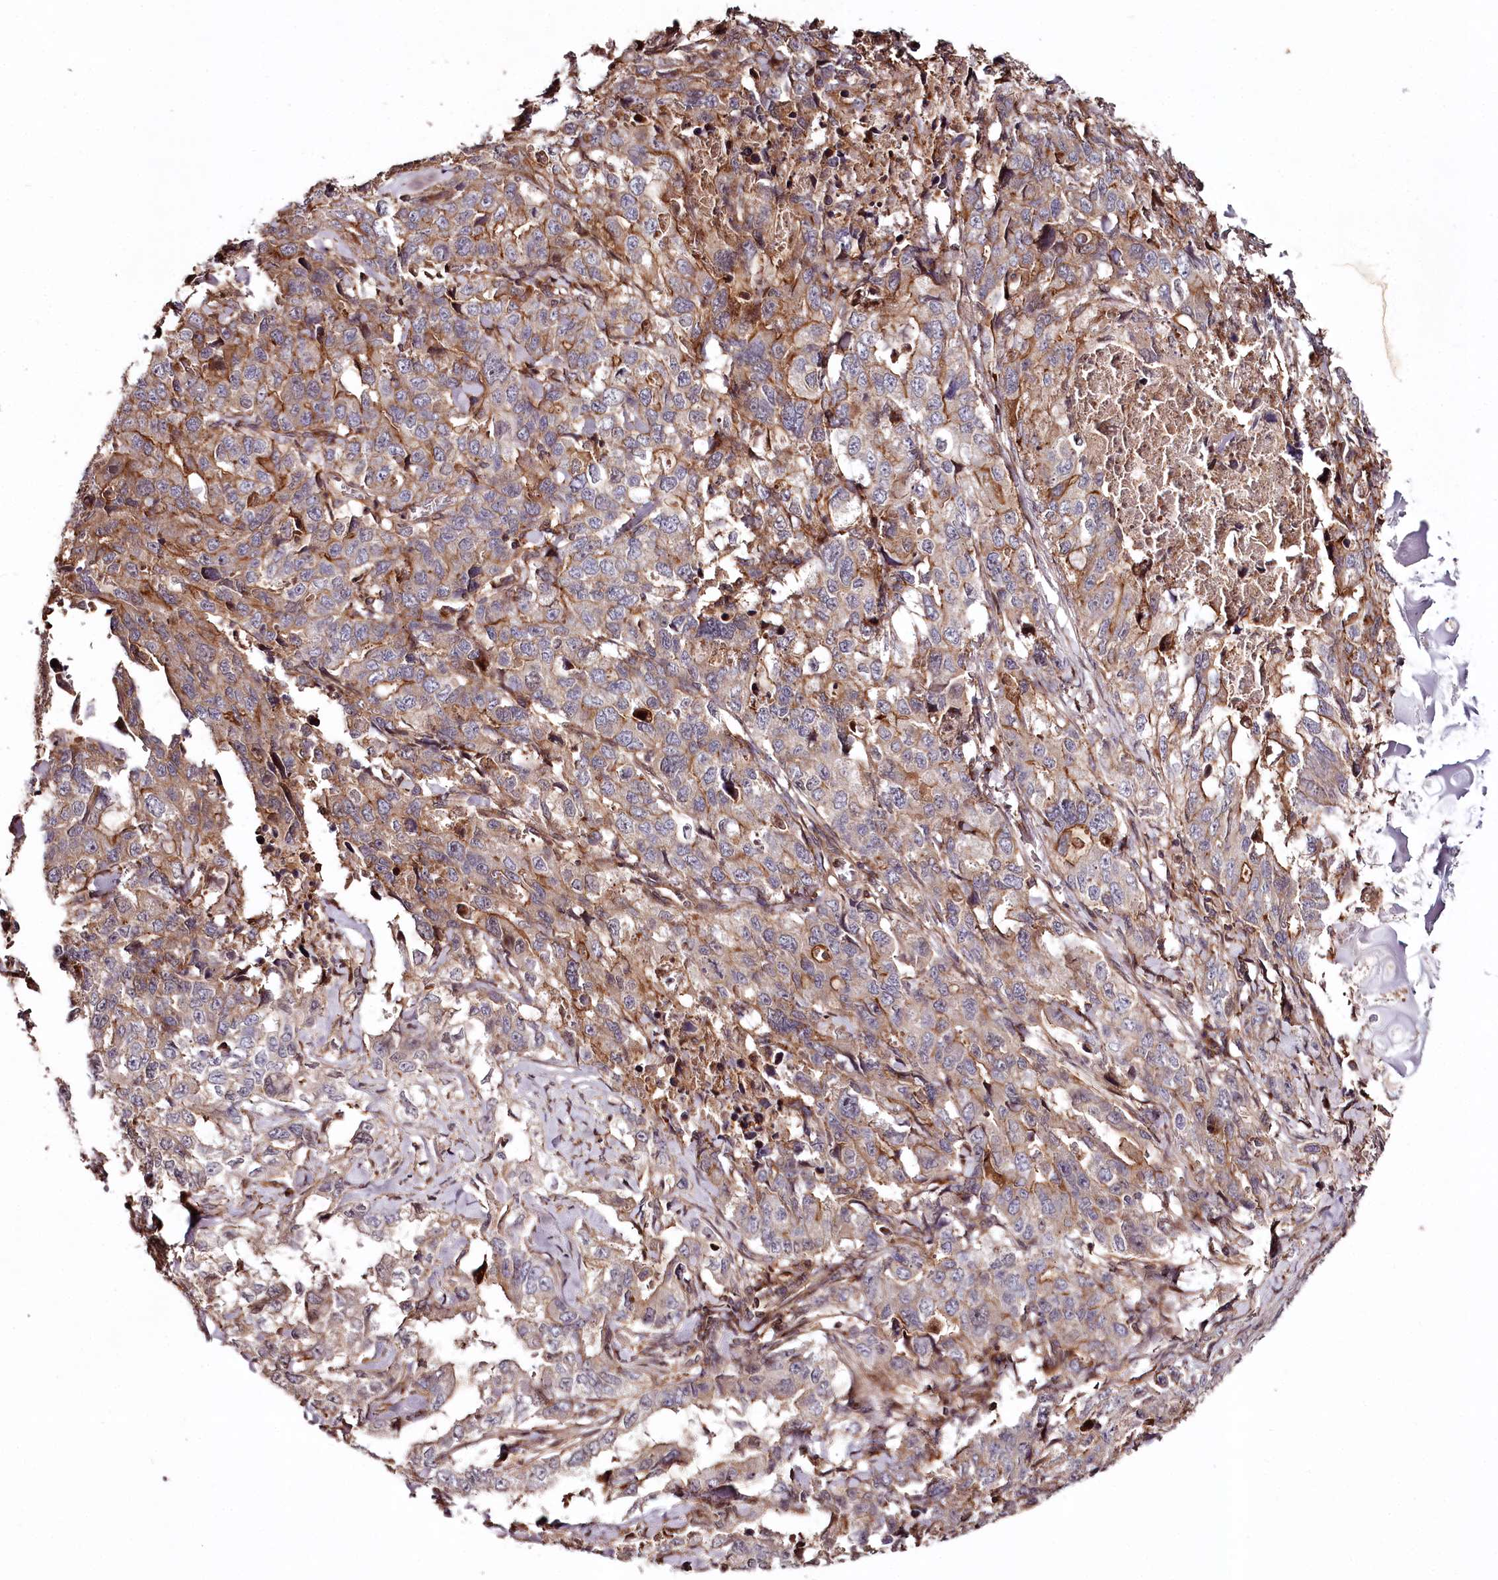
{"staining": {"intensity": "strong", "quantity": "25%-75%", "location": "cytoplasmic/membranous"}, "tissue": "lung cancer", "cell_type": "Tumor cells", "image_type": "cancer", "snomed": [{"axis": "morphology", "description": "Adenocarcinoma, NOS"}, {"axis": "topography", "description": "Lung"}], "caption": "Lung cancer stained with a protein marker displays strong staining in tumor cells.", "gene": "KIF14", "patient": {"sex": "female", "age": 51}}